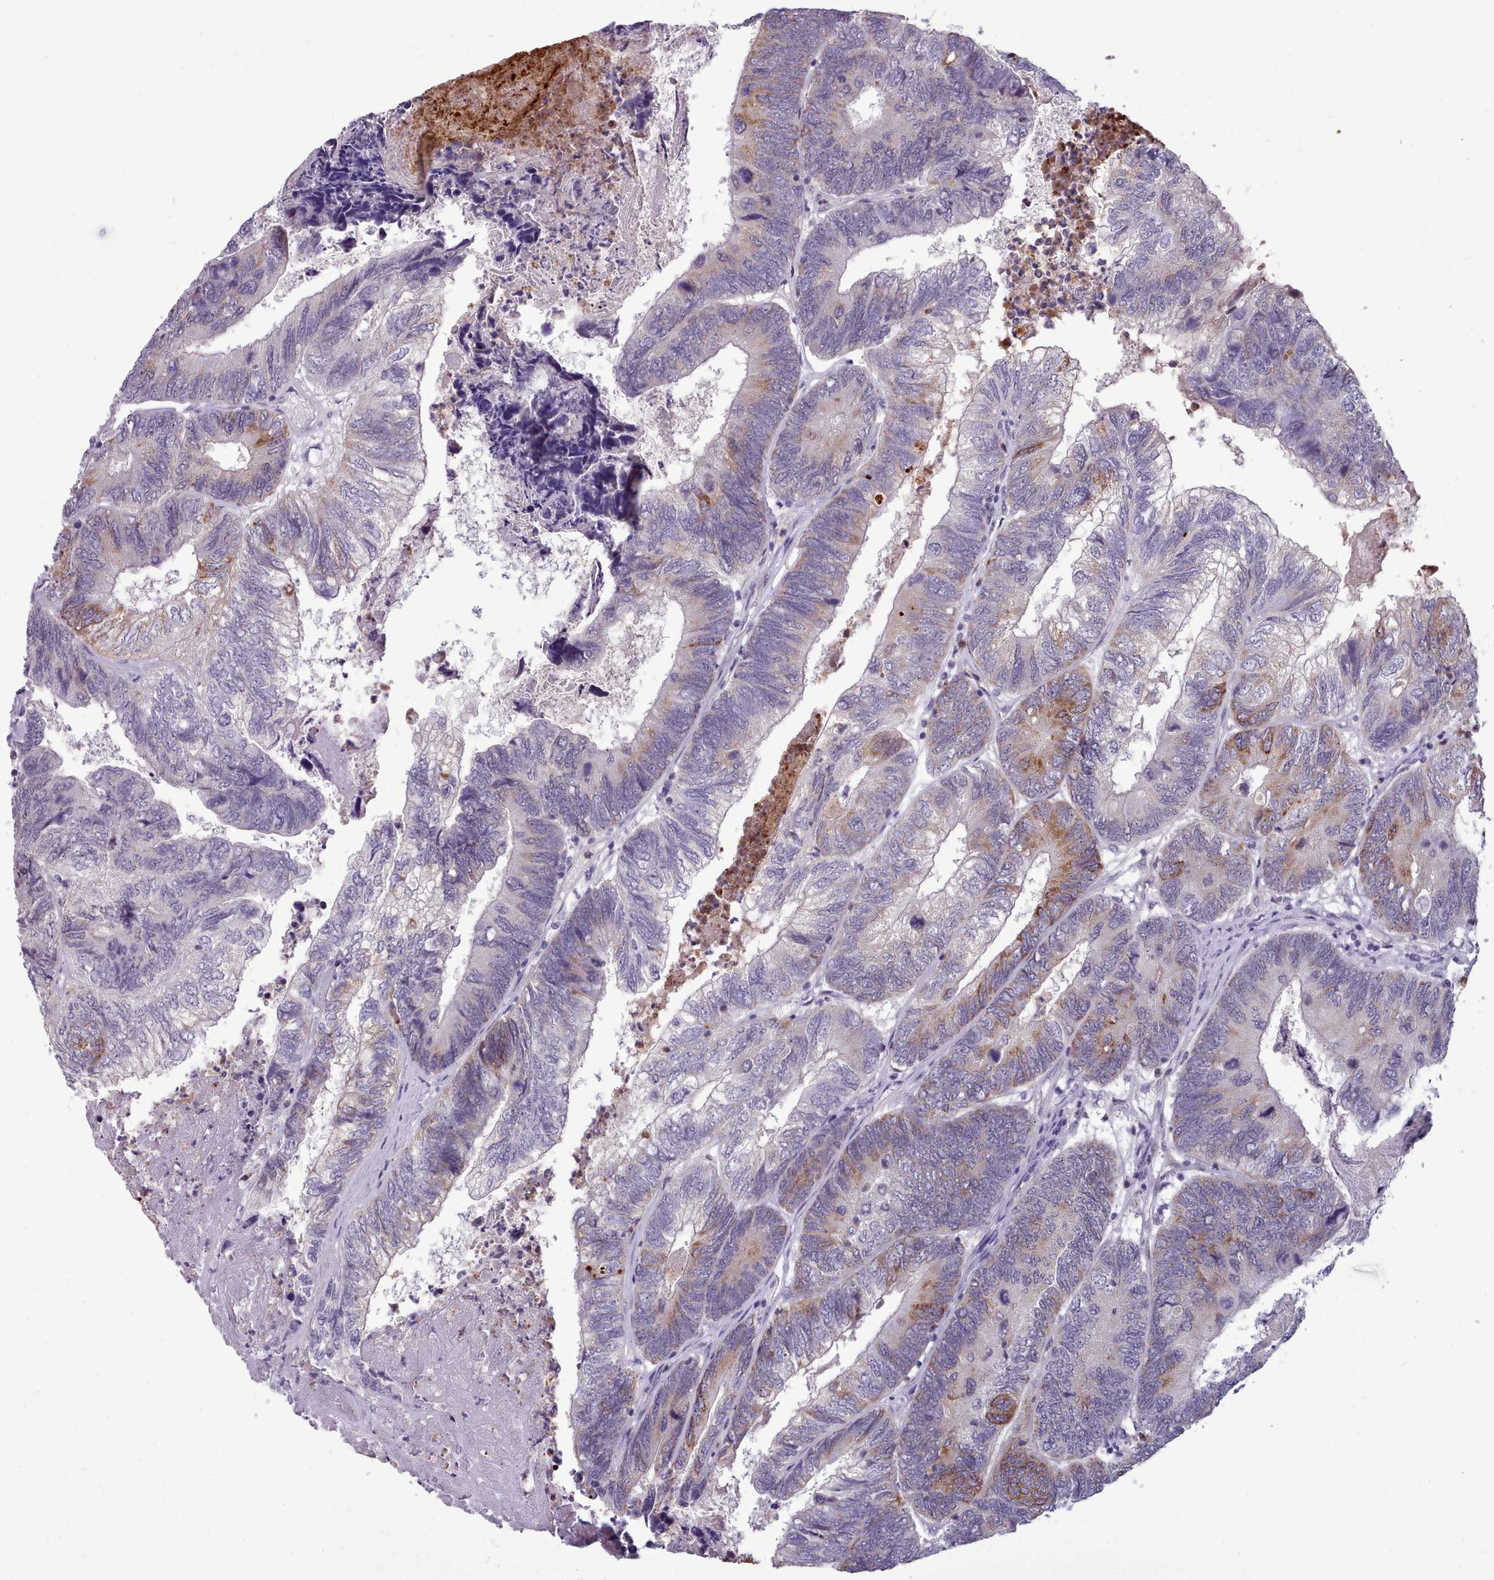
{"staining": {"intensity": "moderate", "quantity": "<25%", "location": "cytoplasmic/membranous"}, "tissue": "colorectal cancer", "cell_type": "Tumor cells", "image_type": "cancer", "snomed": [{"axis": "morphology", "description": "Adenocarcinoma, NOS"}, {"axis": "topography", "description": "Colon"}], "caption": "A high-resolution photomicrograph shows IHC staining of colorectal cancer, which reveals moderate cytoplasmic/membranous expression in approximately <25% of tumor cells.", "gene": "KCTD16", "patient": {"sex": "female", "age": 67}}